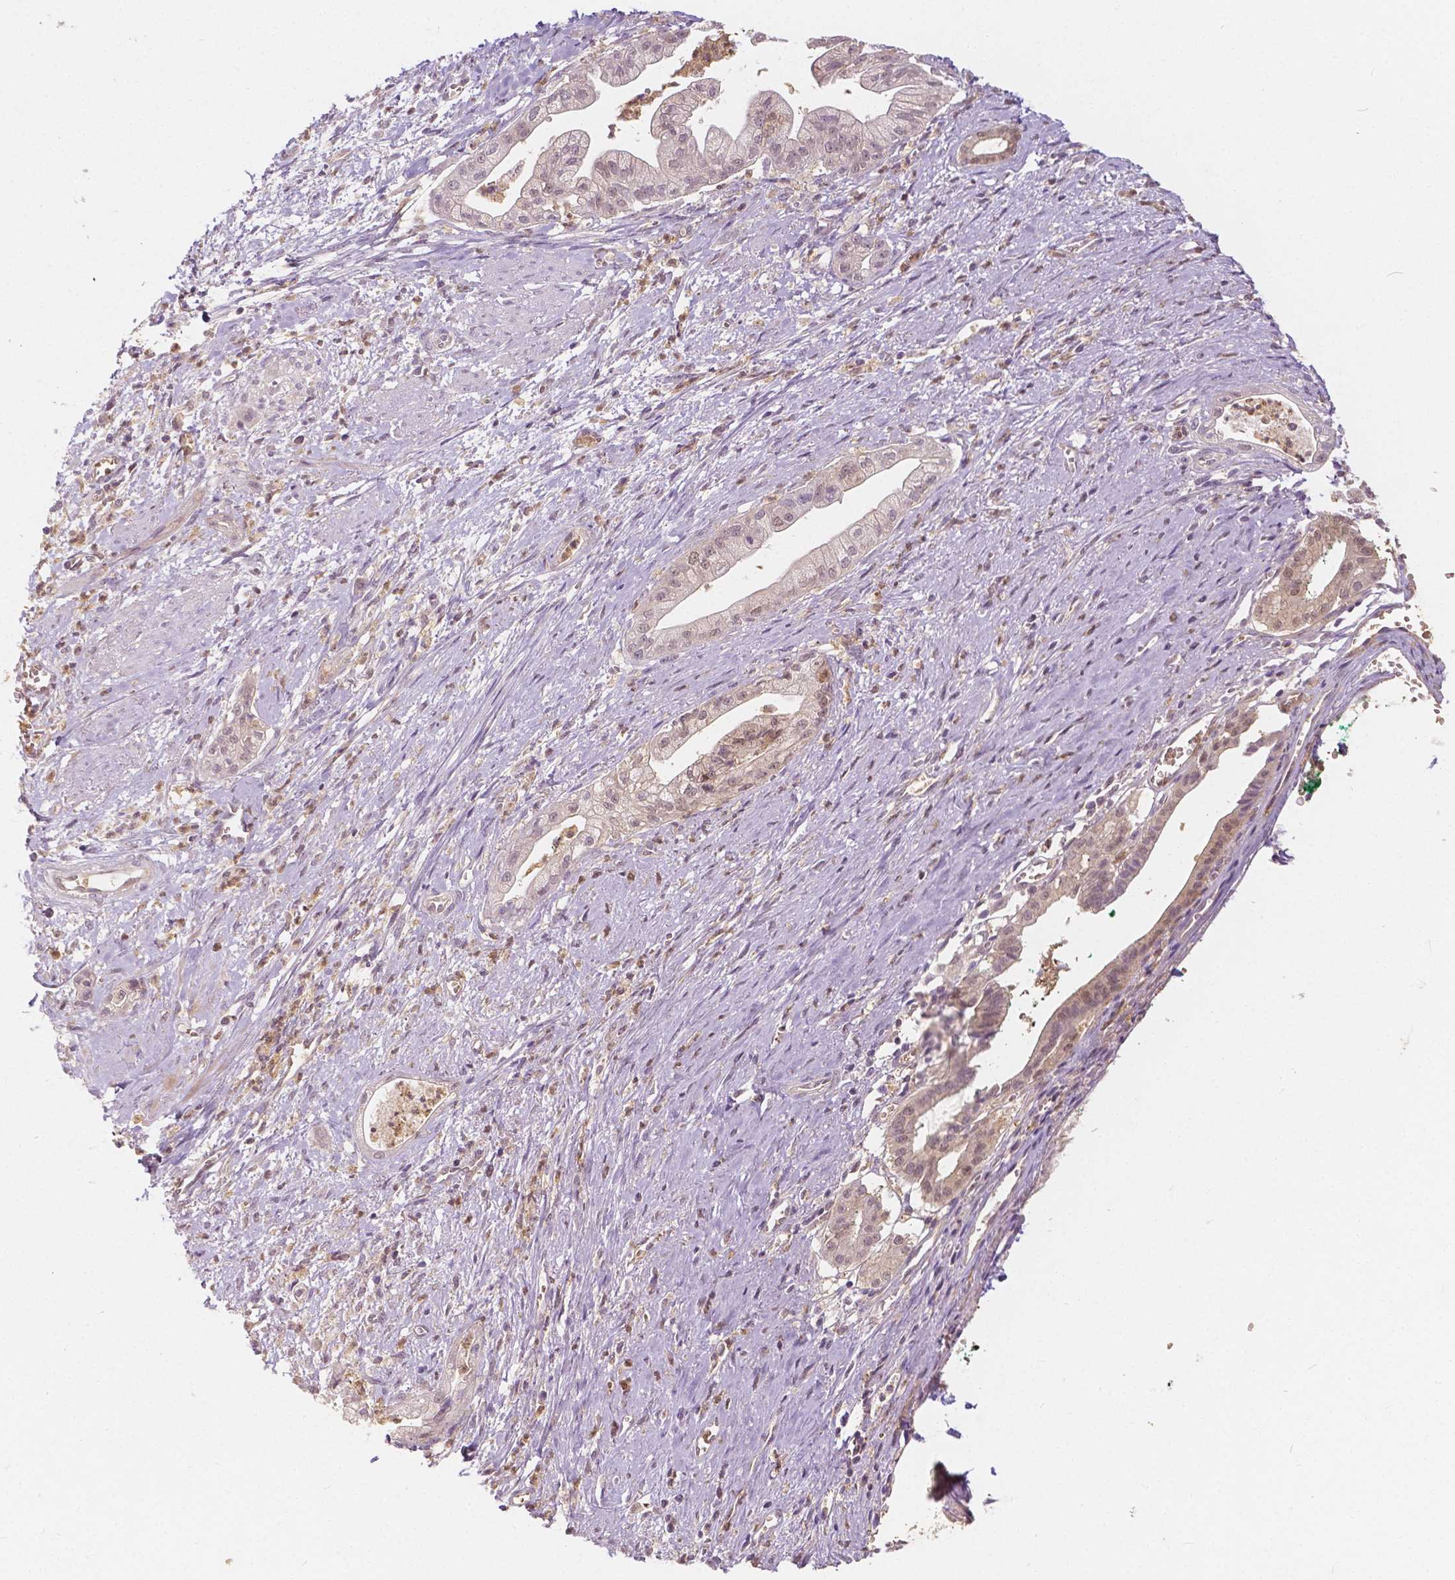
{"staining": {"intensity": "moderate", "quantity": "25%-75%", "location": "nuclear"}, "tissue": "pancreatic cancer", "cell_type": "Tumor cells", "image_type": "cancer", "snomed": [{"axis": "morphology", "description": "Normal tissue, NOS"}, {"axis": "morphology", "description": "Adenocarcinoma, NOS"}, {"axis": "topography", "description": "Lymph node"}, {"axis": "topography", "description": "Pancreas"}], "caption": "Human pancreatic cancer stained with a protein marker shows moderate staining in tumor cells.", "gene": "NAPRT", "patient": {"sex": "female", "age": 58}}